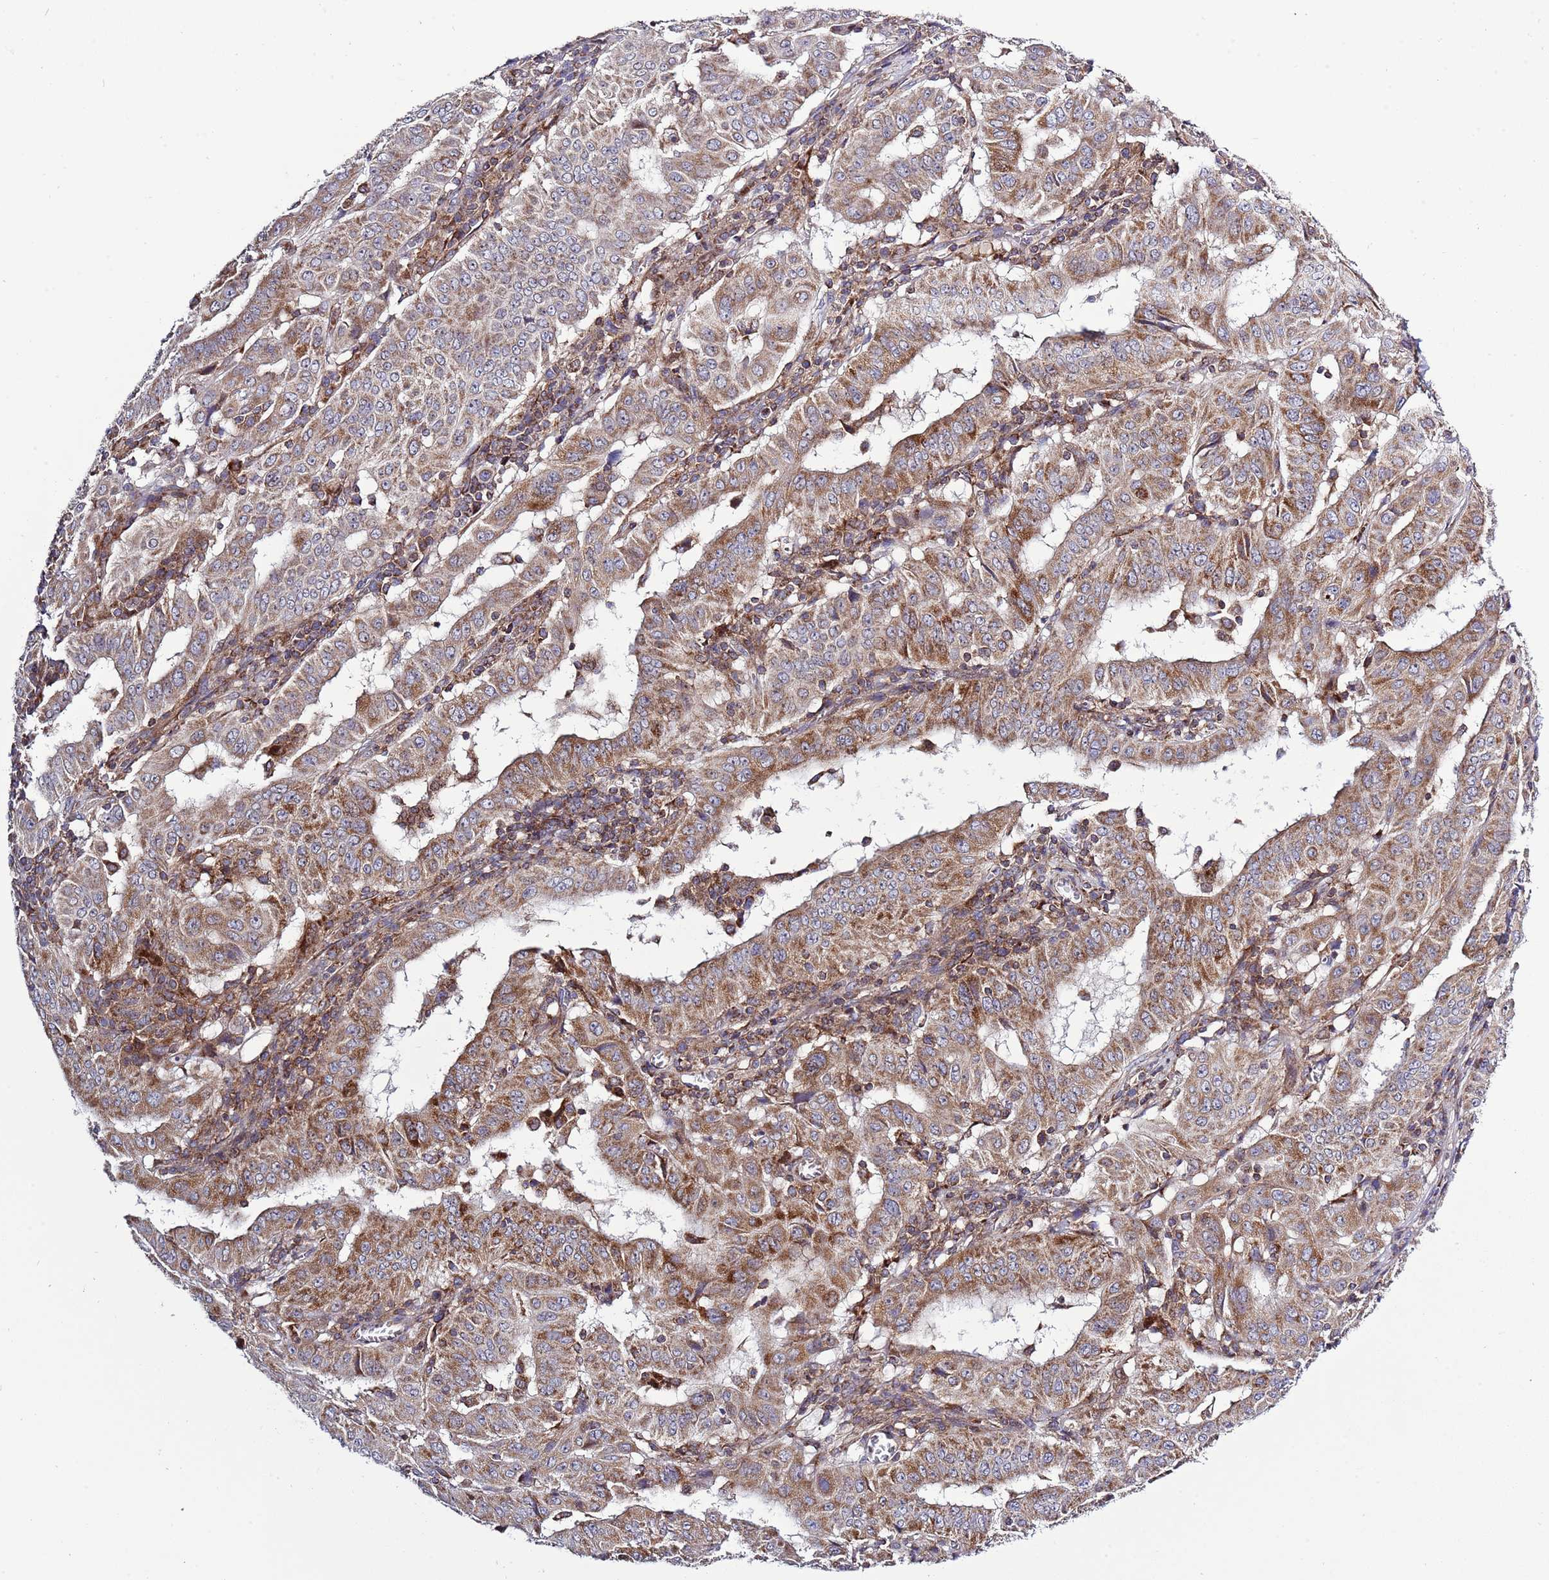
{"staining": {"intensity": "moderate", "quantity": ">75%", "location": "cytoplasmic/membranous"}, "tissue": "pancreatic cancer", "cell_type": "Tumor cells", "image_type": "cancer", "snomed": [{"axis": "morphology", "description": "Adenocarcinoma, NOS"}, {"axis": "topography", "description": "Pancreas"}], "caption": "Protein analysis of pancreatic adenocarcinoma tissue demonstrates moderate cytoplasmic/membranous staining in about >75% of tumor cells. The staining is performed using DAB brown chromogen to label protein expression. The nuclei are counter-stained blue using hematoxylin.", "gene": "IRS4", "patient": {"sex": "male", "age": 63}}